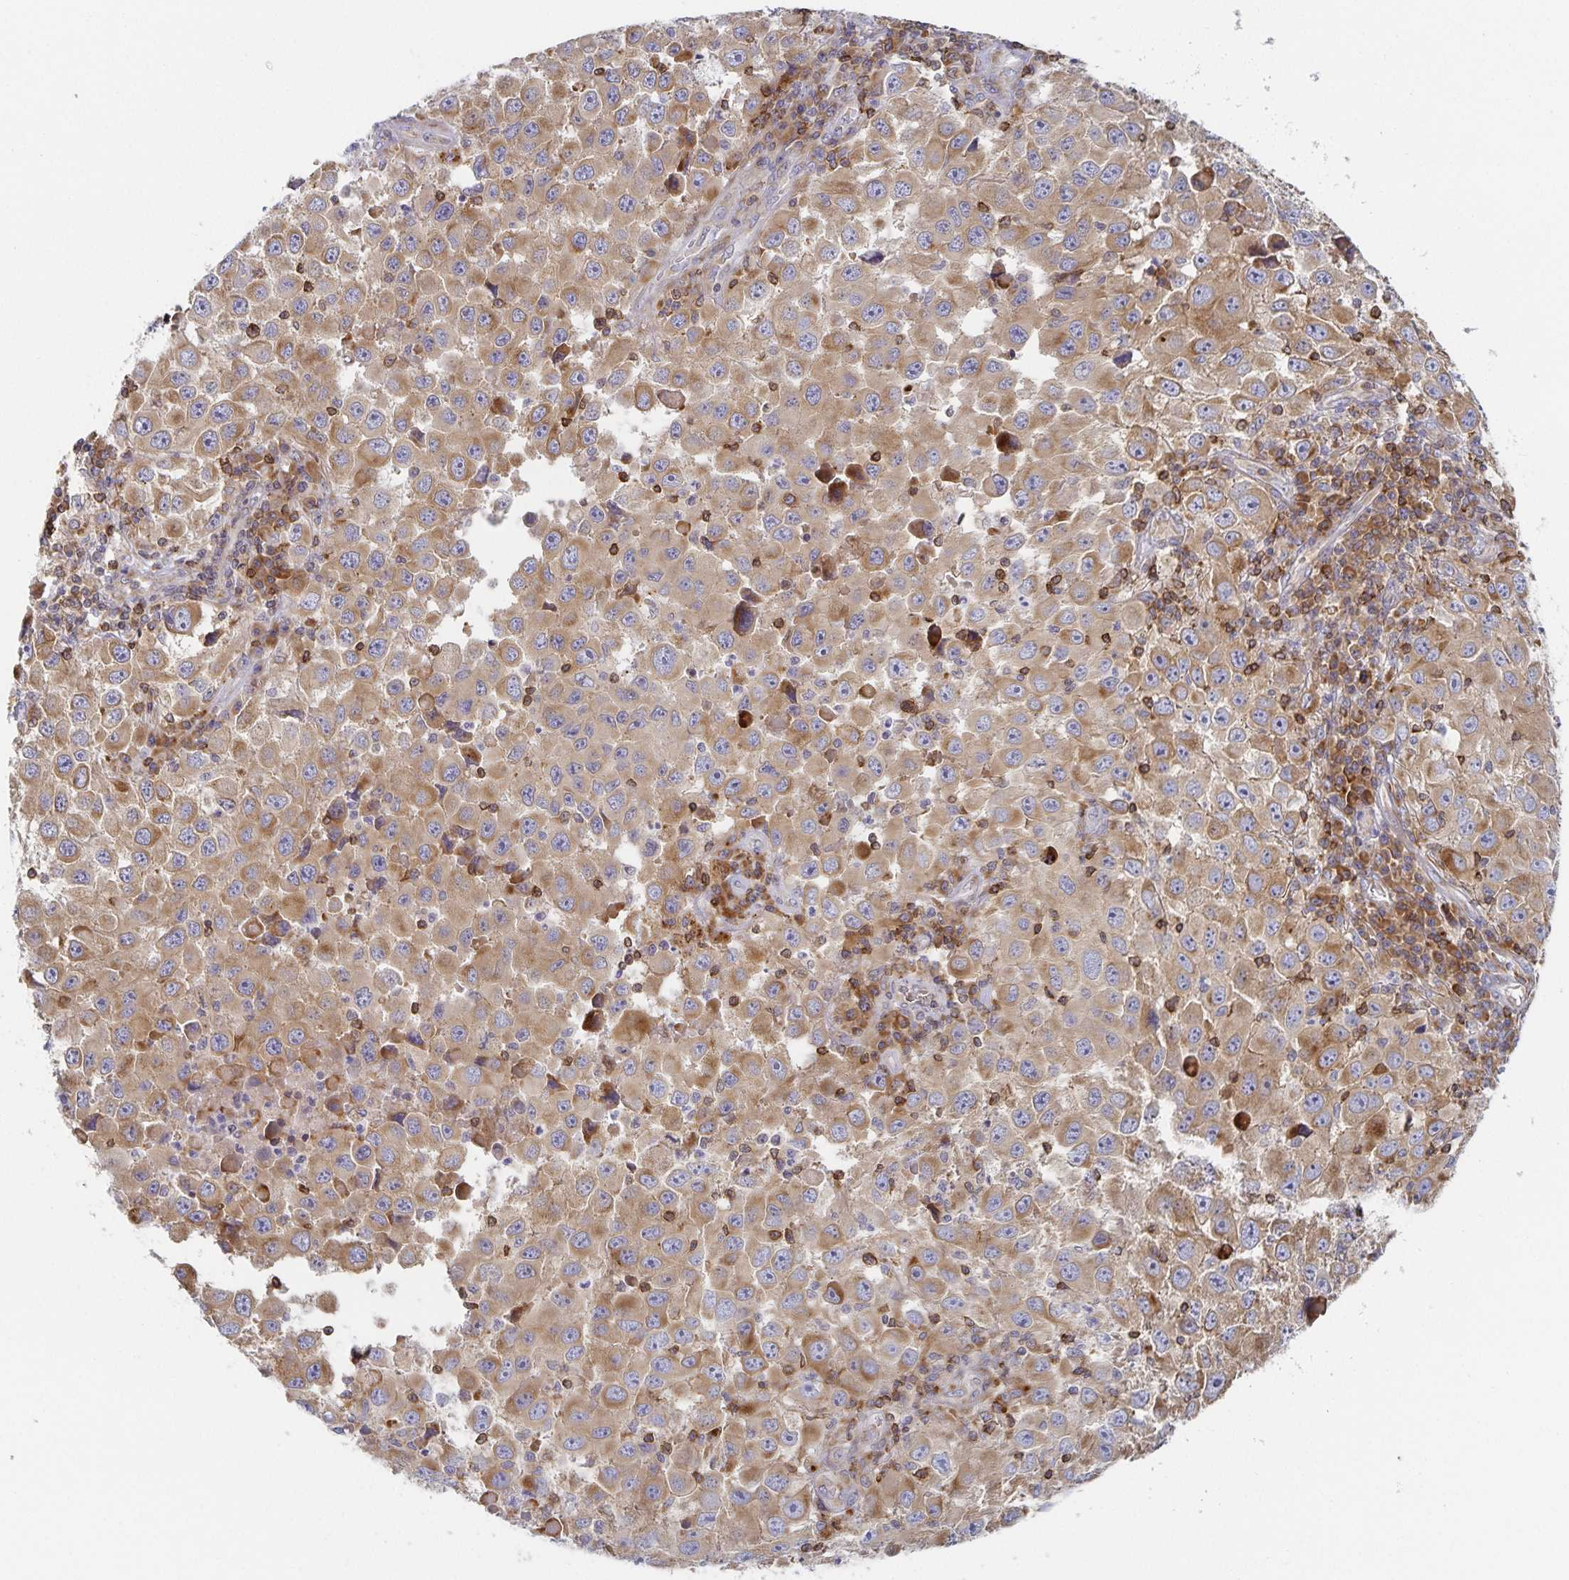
{"staining": {"intensity": "moderate", "quantity": ">75%", "location": "cytoplasmic/membranous"}, "tissue": "melanoma", "cell_type": "Tumor cells", "image_type": "cancer", "snomed": [{"axis": "morphology", "description": "Malignant melanoma, Metastatic site"}, {"axis": "topography", "description": "Lymph node"}], "caption": "Protein staining displays moderate cytoplasmic/membranous positivity in approximately >75% of tumor cells in melanoma.", "gene": "NOMO1", "patient": {"sex": "female", "age": 67}}